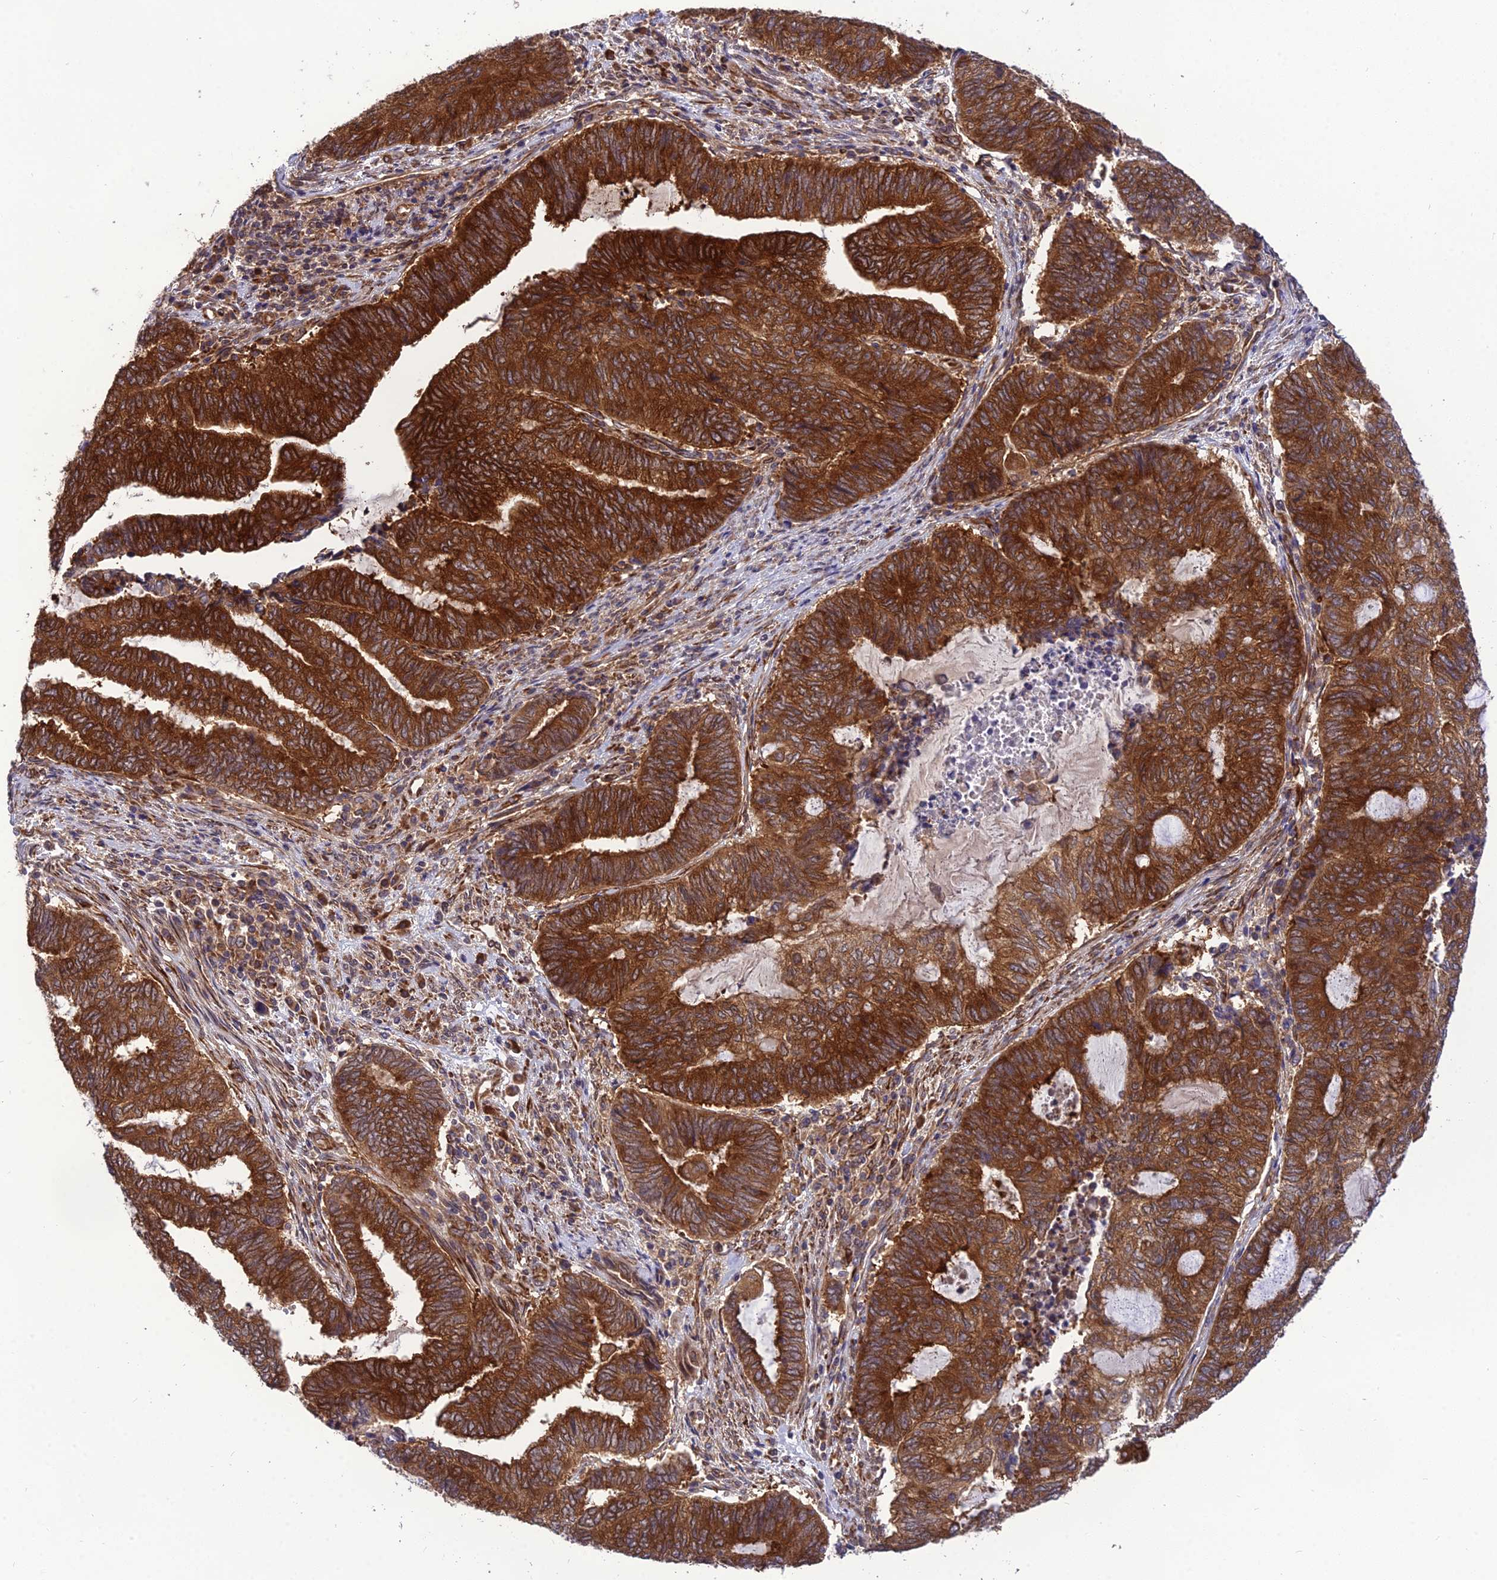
{"staining": {"intensity": "strong", "quantity": ">75%", "location": "cytoplasmic/membranous"}, "tissue": "endometrial cancer", "cell_type": "Tumor cells", "image_type": "cancer", "snomed": [{"axis": "morphology", "description": "Adenocarcinoma, NOS"}, {"axis": "topography", "description": "Uterus"}, {"axis": "topography", "description": "Endometrium"}], "caption": "Immunohistochemistry (IHC) histopathology image of neoplastic tissue: adenocarcinoma (endometrial) stained using IHC shows high levels of strong protein expression localized specifically in the cytoplasmic/membranous of tumor cells, appearing as a cytoplasmic/membranous brown color.", "gene": "DHCR7", "patient": {"sex": "female", "age": 70}}